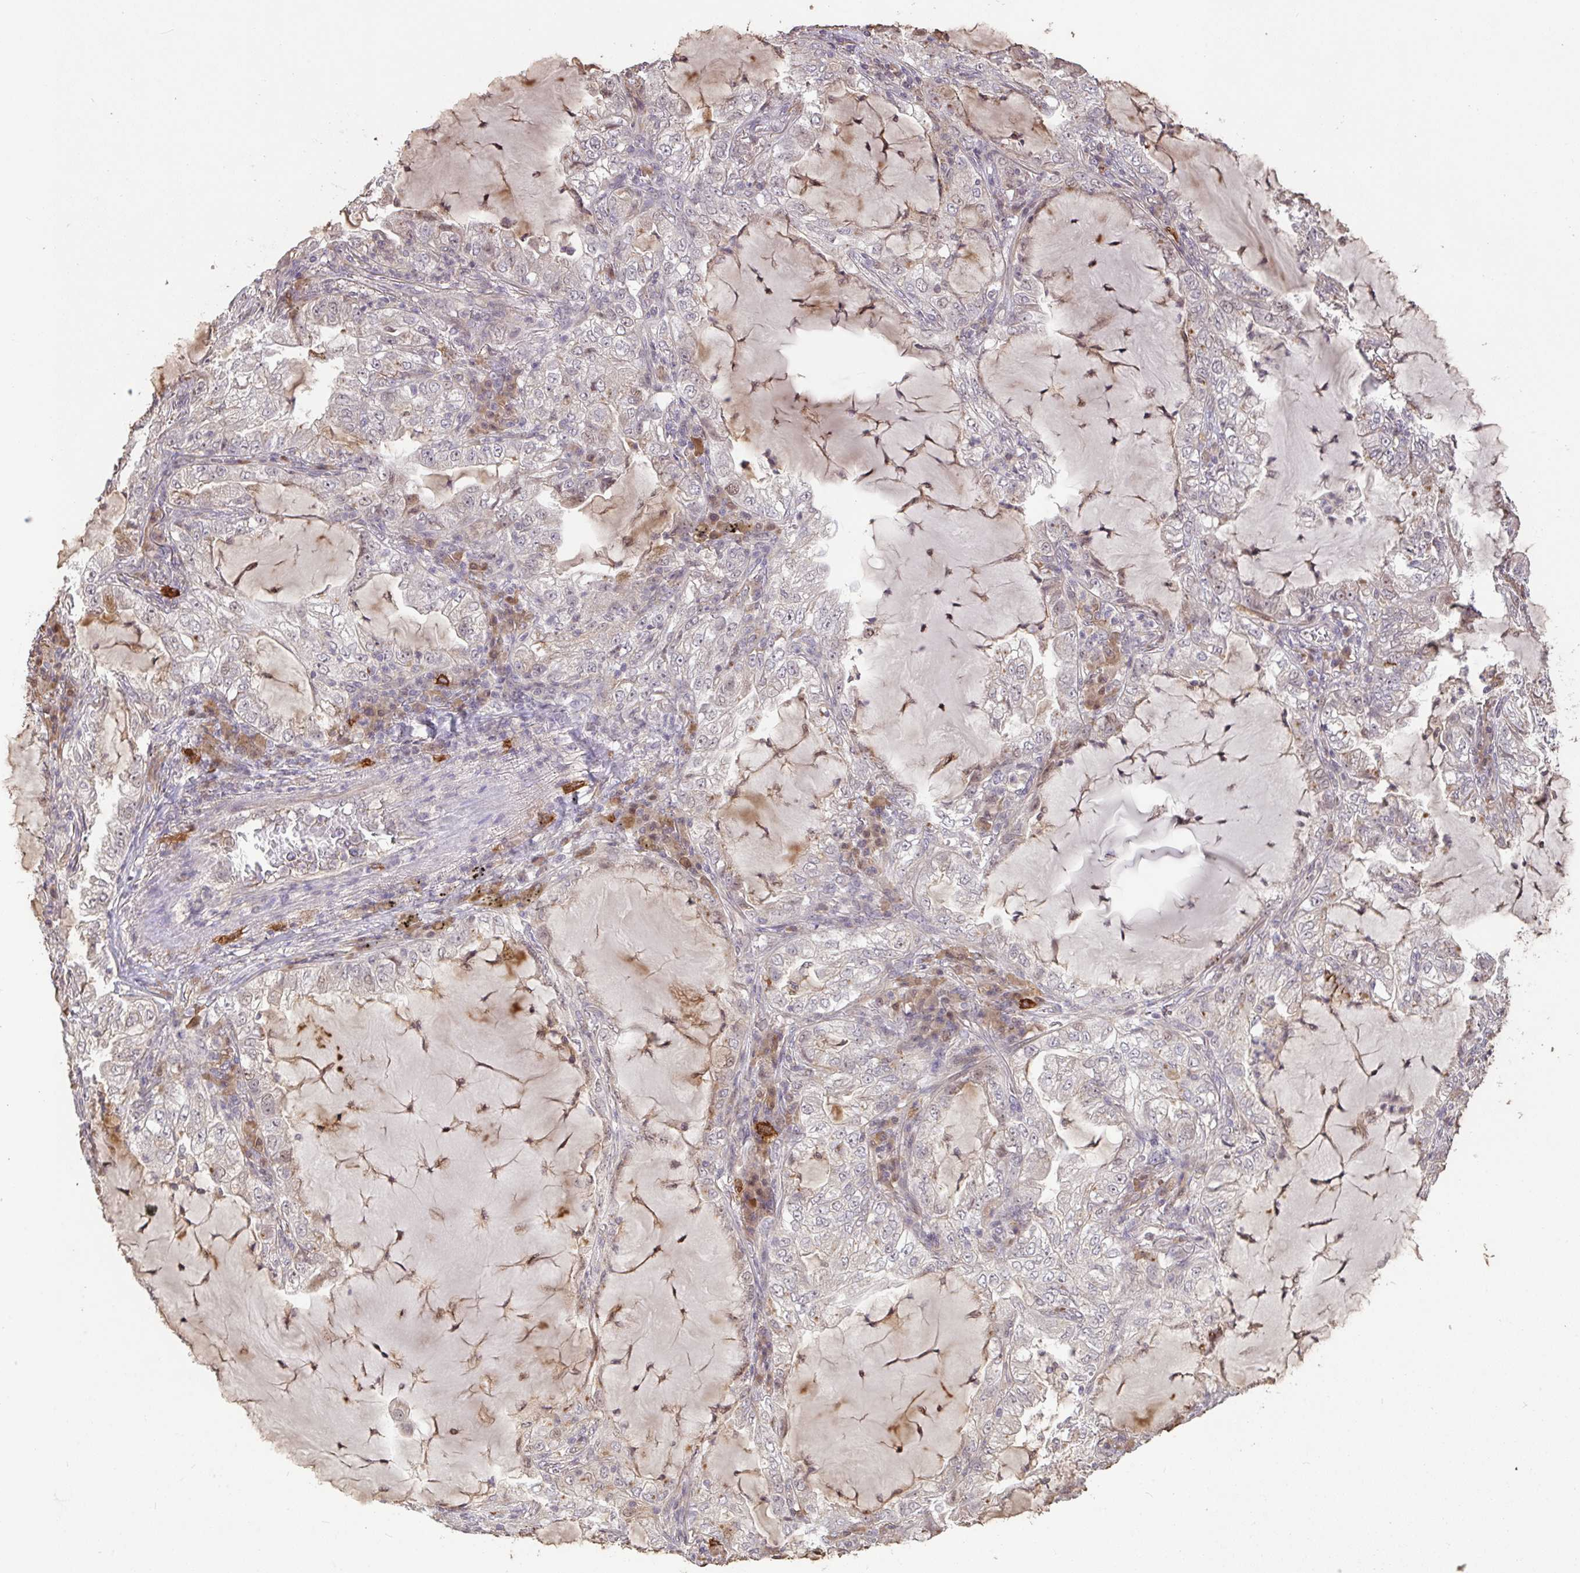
{"staining": {"intensity": "negative", "quantity": "none", "location": "none"}, "tissue": "lung cancer", "cell_type": "Tumor cells", "image_type": "cancer", "snomed": [{"axis": "morphology", "description": "Adenocarcinoma, NOS"}, {"axis": "topography", "description": "Lung"}], "caption": "Histopathology image shows no protein staining in tumor cells of lung adenocarcinoma tissue.", "gene": "FCER1A", "patient": {"sex": "female", "age": 73}}